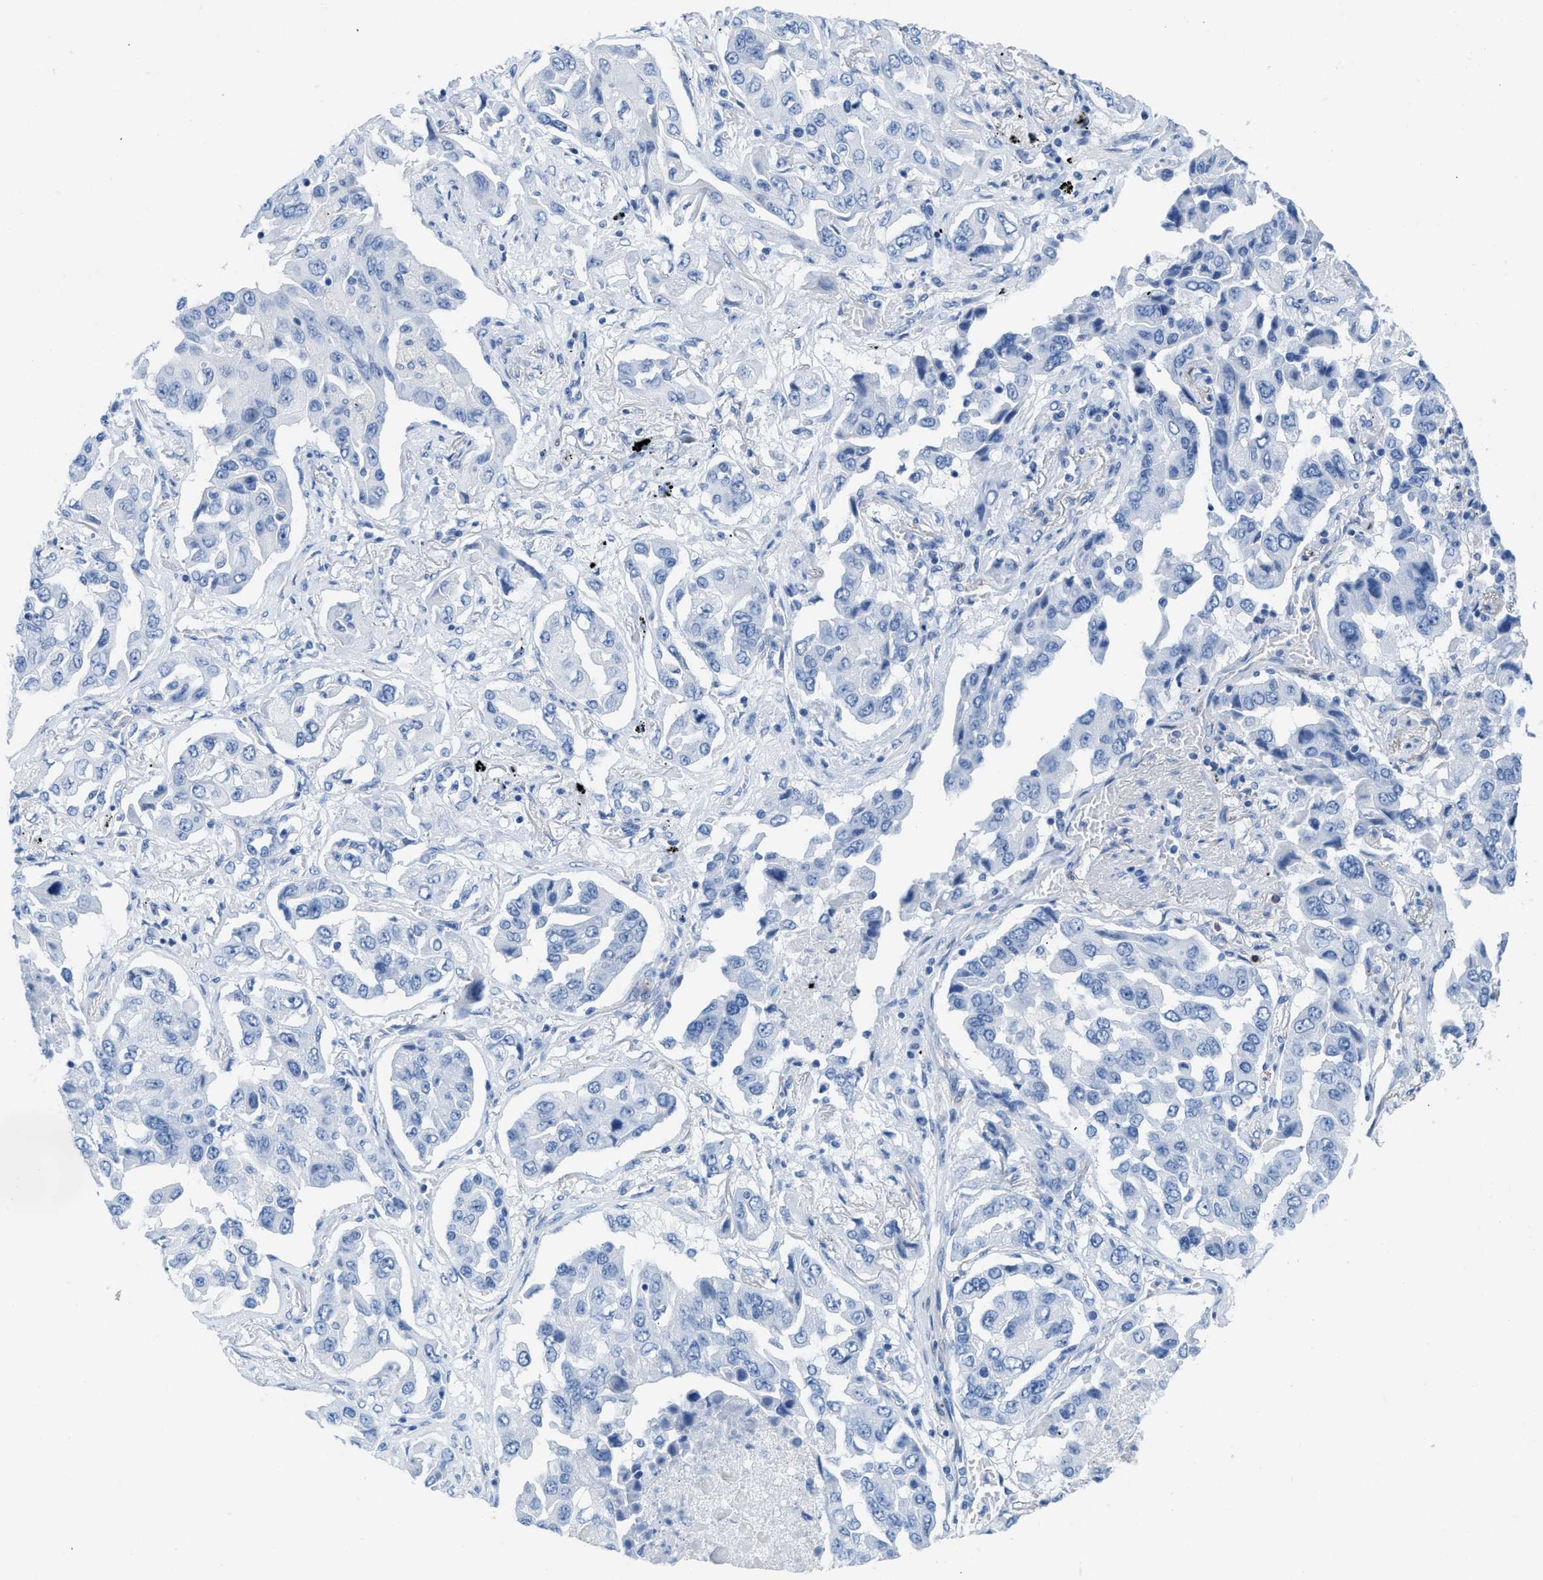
{"staining": {"intensity": "negative", "quantity": "none", "location": "none"}, "tissue": "lung cancer", "cell_type": "Tumor cells", "image_type": "cancer", "snomed": [{"axis": "morphology", "description": "Adenocarcinoma, NOS"}, {"axis": "topography", "description": "Lung"}], "caption": "This is an immunohistochemistry histopathology image of adenocarcinoma (lung). There is no expression in tumor cells.", "gene": "NKAIN3", "patient": {"sex": "female", "age": 65}}